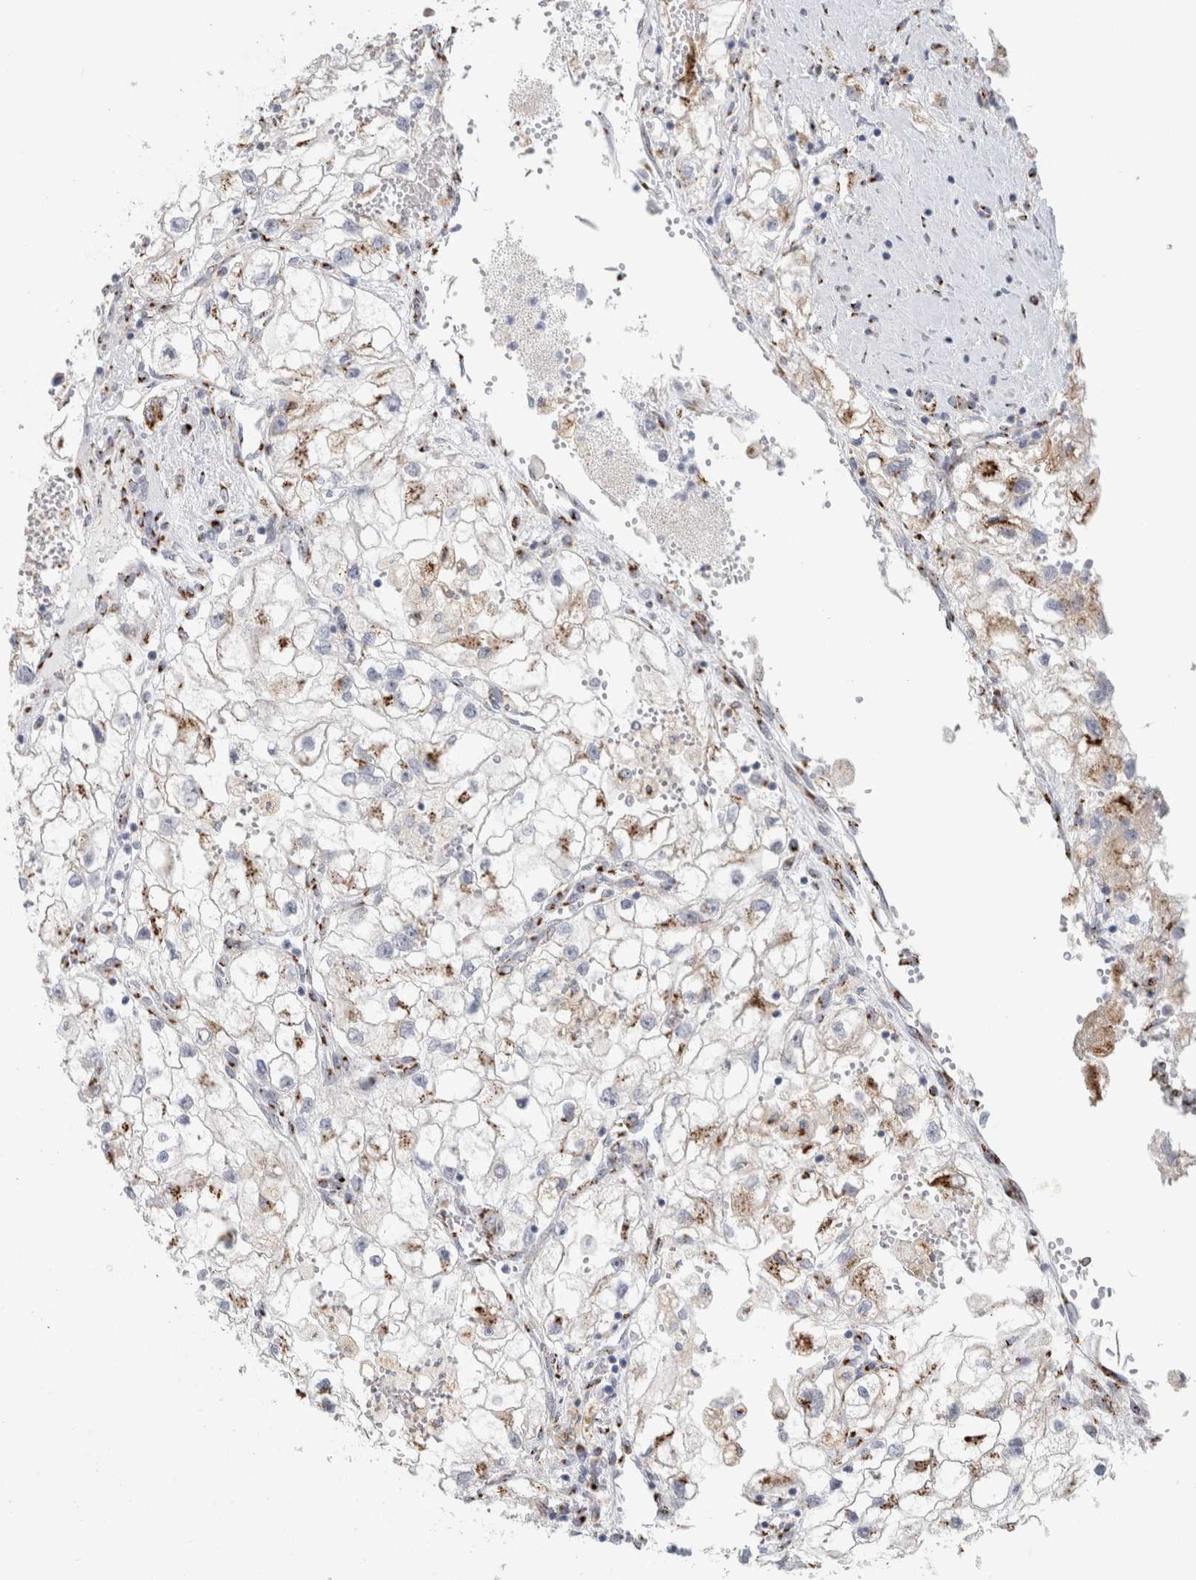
{"staining": {"intensity": "moderate", "quantity": "25%-75%", "location": "cytoplasmic/membranous"}, "tissue": "renal cancer", "cell_type": "Tumor cells", "image_type": "cancer", "snomed": [{"axis": "morphology", "description": "Adenocarcinoma, NOS"}, {"axis": "topography", "description": "Kidney"}], "caption": "High-power microscopy captured an immunohistochemistry (IHC) image of renal adenocarcinoma, revealing moderate cytoplasmic/membranous staining in approximately 25%-75% of tumor cells.", "gene": "MCFD2", "patient": {"sex": "female", "age": 70}}